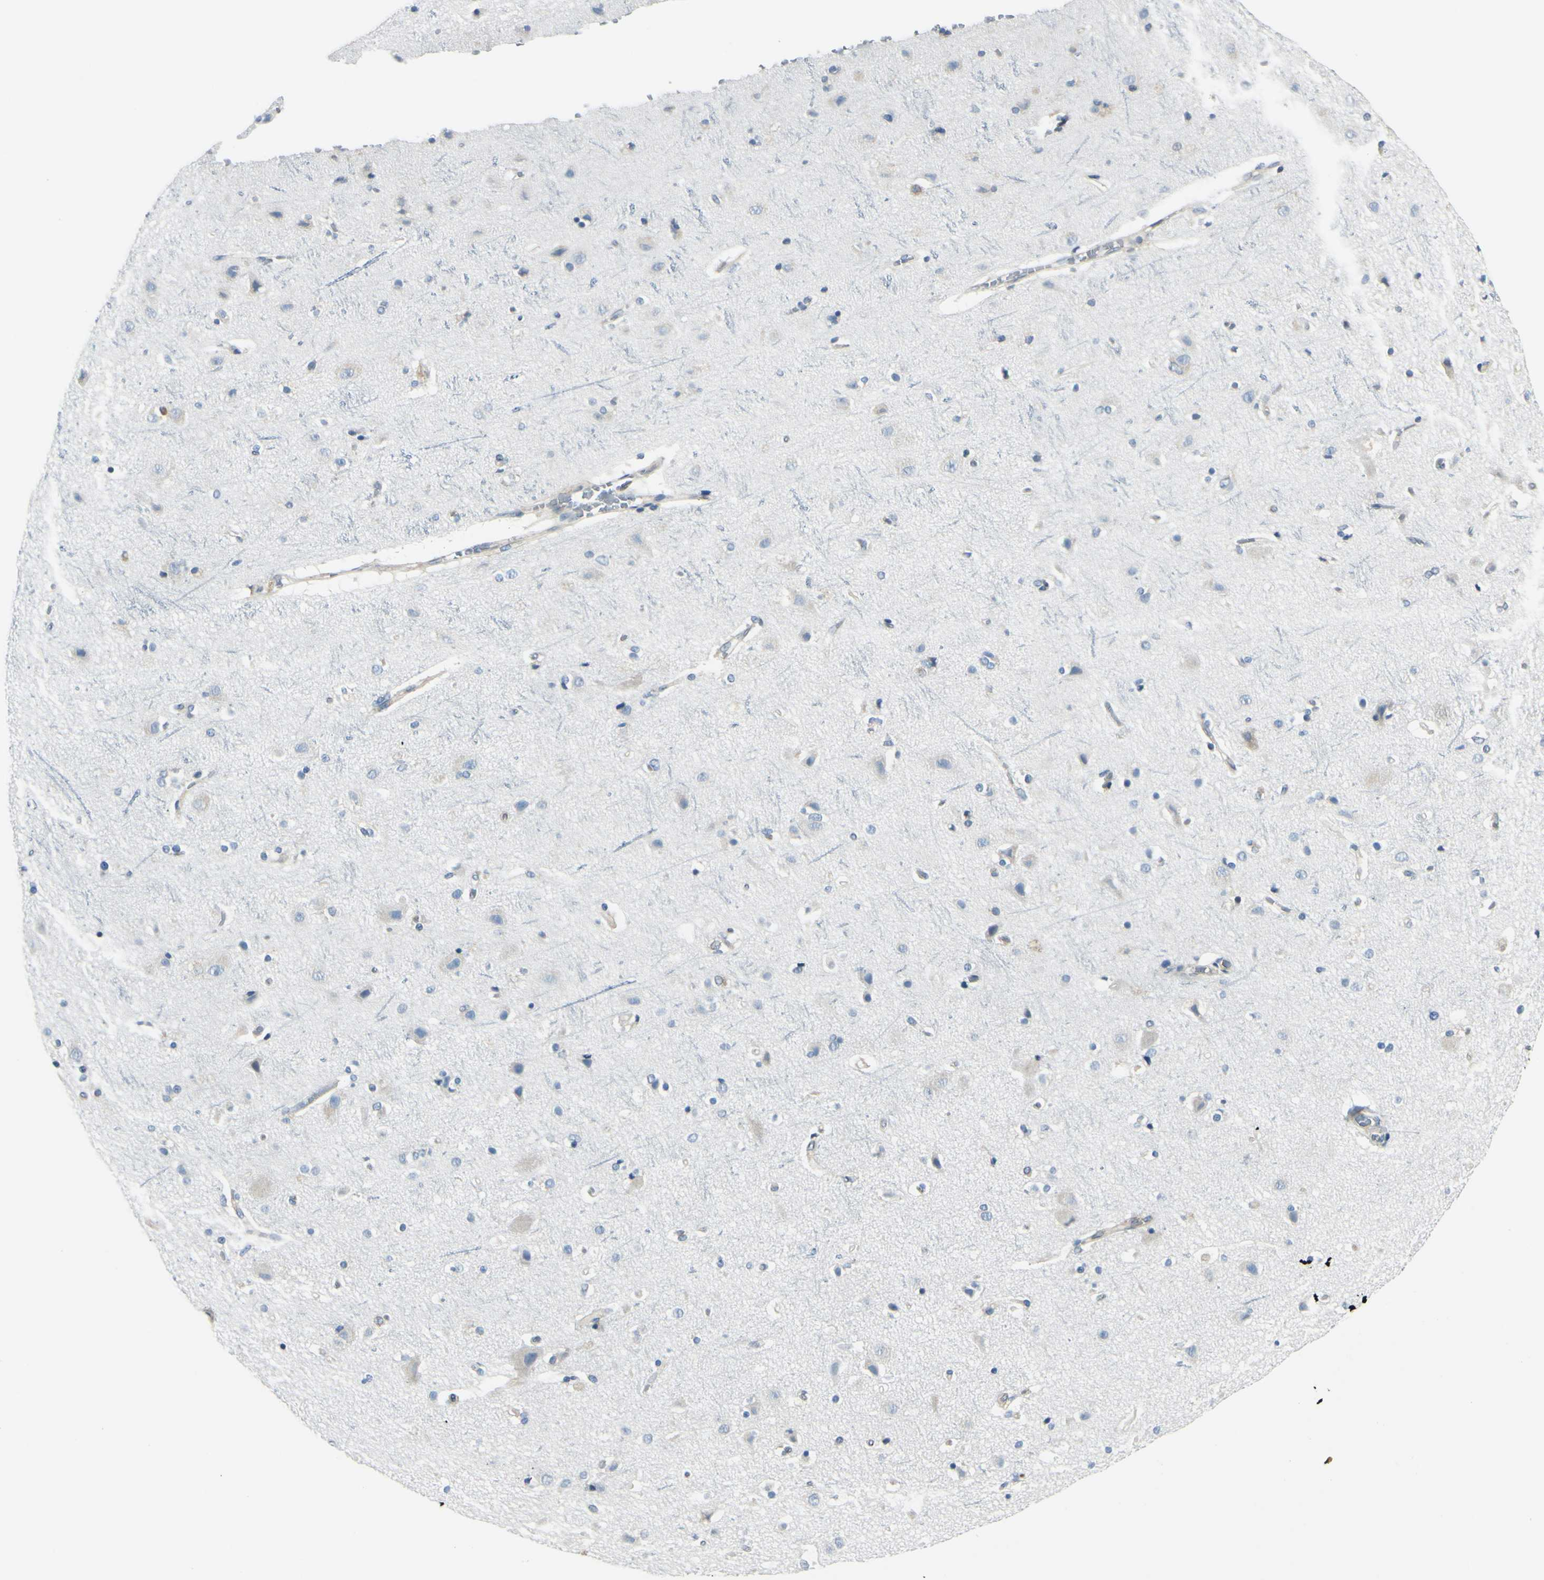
{"staining": {"intensity": "weak", "quantity": "25%-75%", "location": "cytoplasmic/membranous"}, "tissue": "cerebral cortex", "cell_type": "Endothelial cells", "image_type": "normal", "snomed": [{"axis": "morphology", "description": "Normal tissue, NOS"}, {"axis": "topography", "description": "Cerebral cortex"}], "caption": "Cerebral cortex stained with immunohistochemistry (IHC) reveals weak cytoplasmic/membranous positivity in approximately 25%-75% of endothelial cells.", "gene": "SELENOS", "patient": {"sex": "female", "age": 54}}